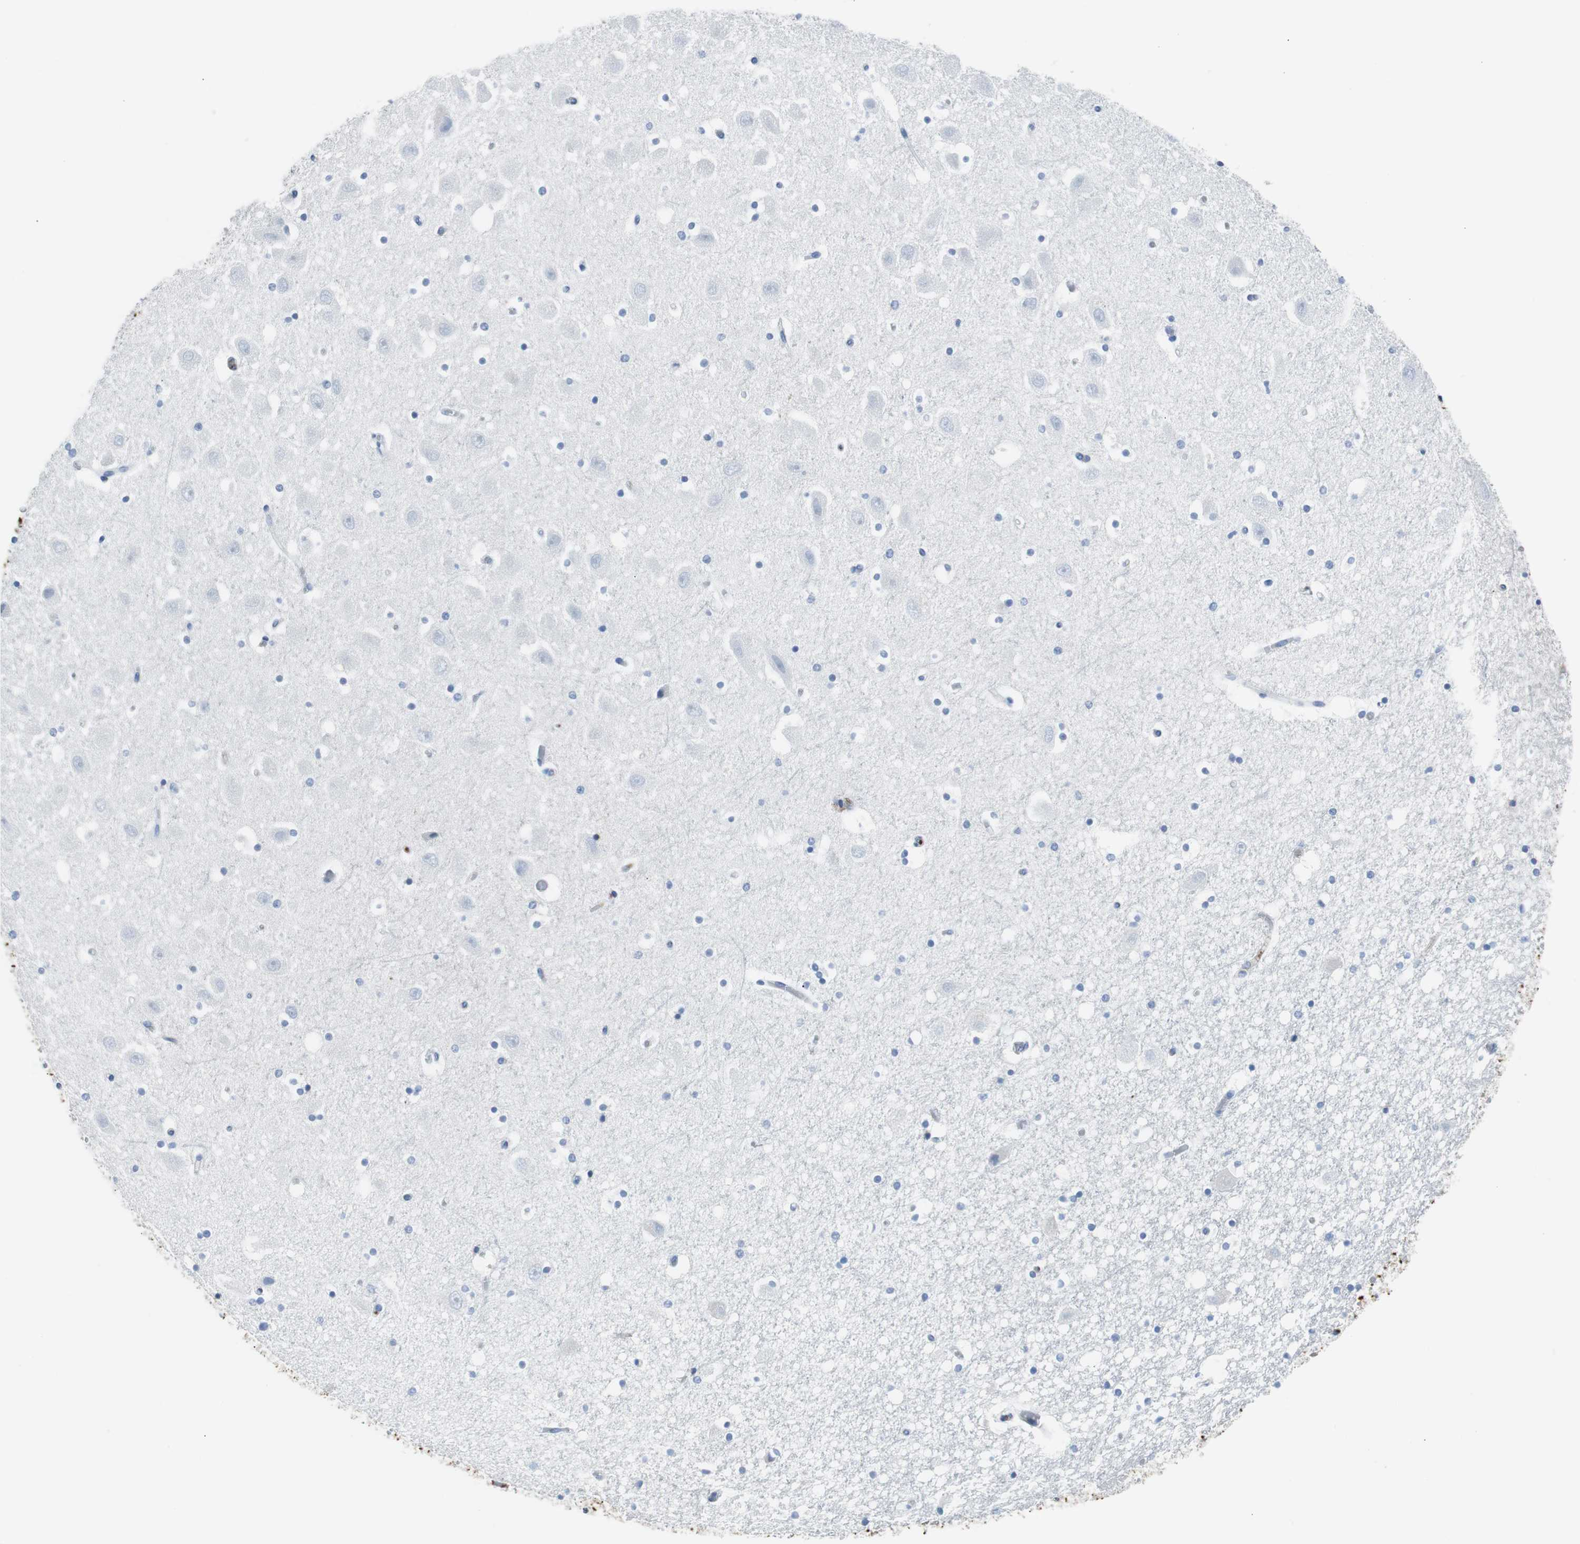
{"staining": {"intensity": "negative", "quantity": "none", "location": "none"}, "tissue": "hippocampus", "cell_type": "Glial cells", "image_type": "normal", "snomed": [{"axis": "morphology", "description": "Normal tissue, NOS"}, {"axis": "topography", "description": "Hippocampus"}], "caption": "Glial cells are negative for brown protein staining in normal hippocampus. The staining is performed using DAB brown chromogen with nuclei counter-stained in using hematoxylin.", "gene": "APCS", "patient": {"sex": "male", "age": 45}}